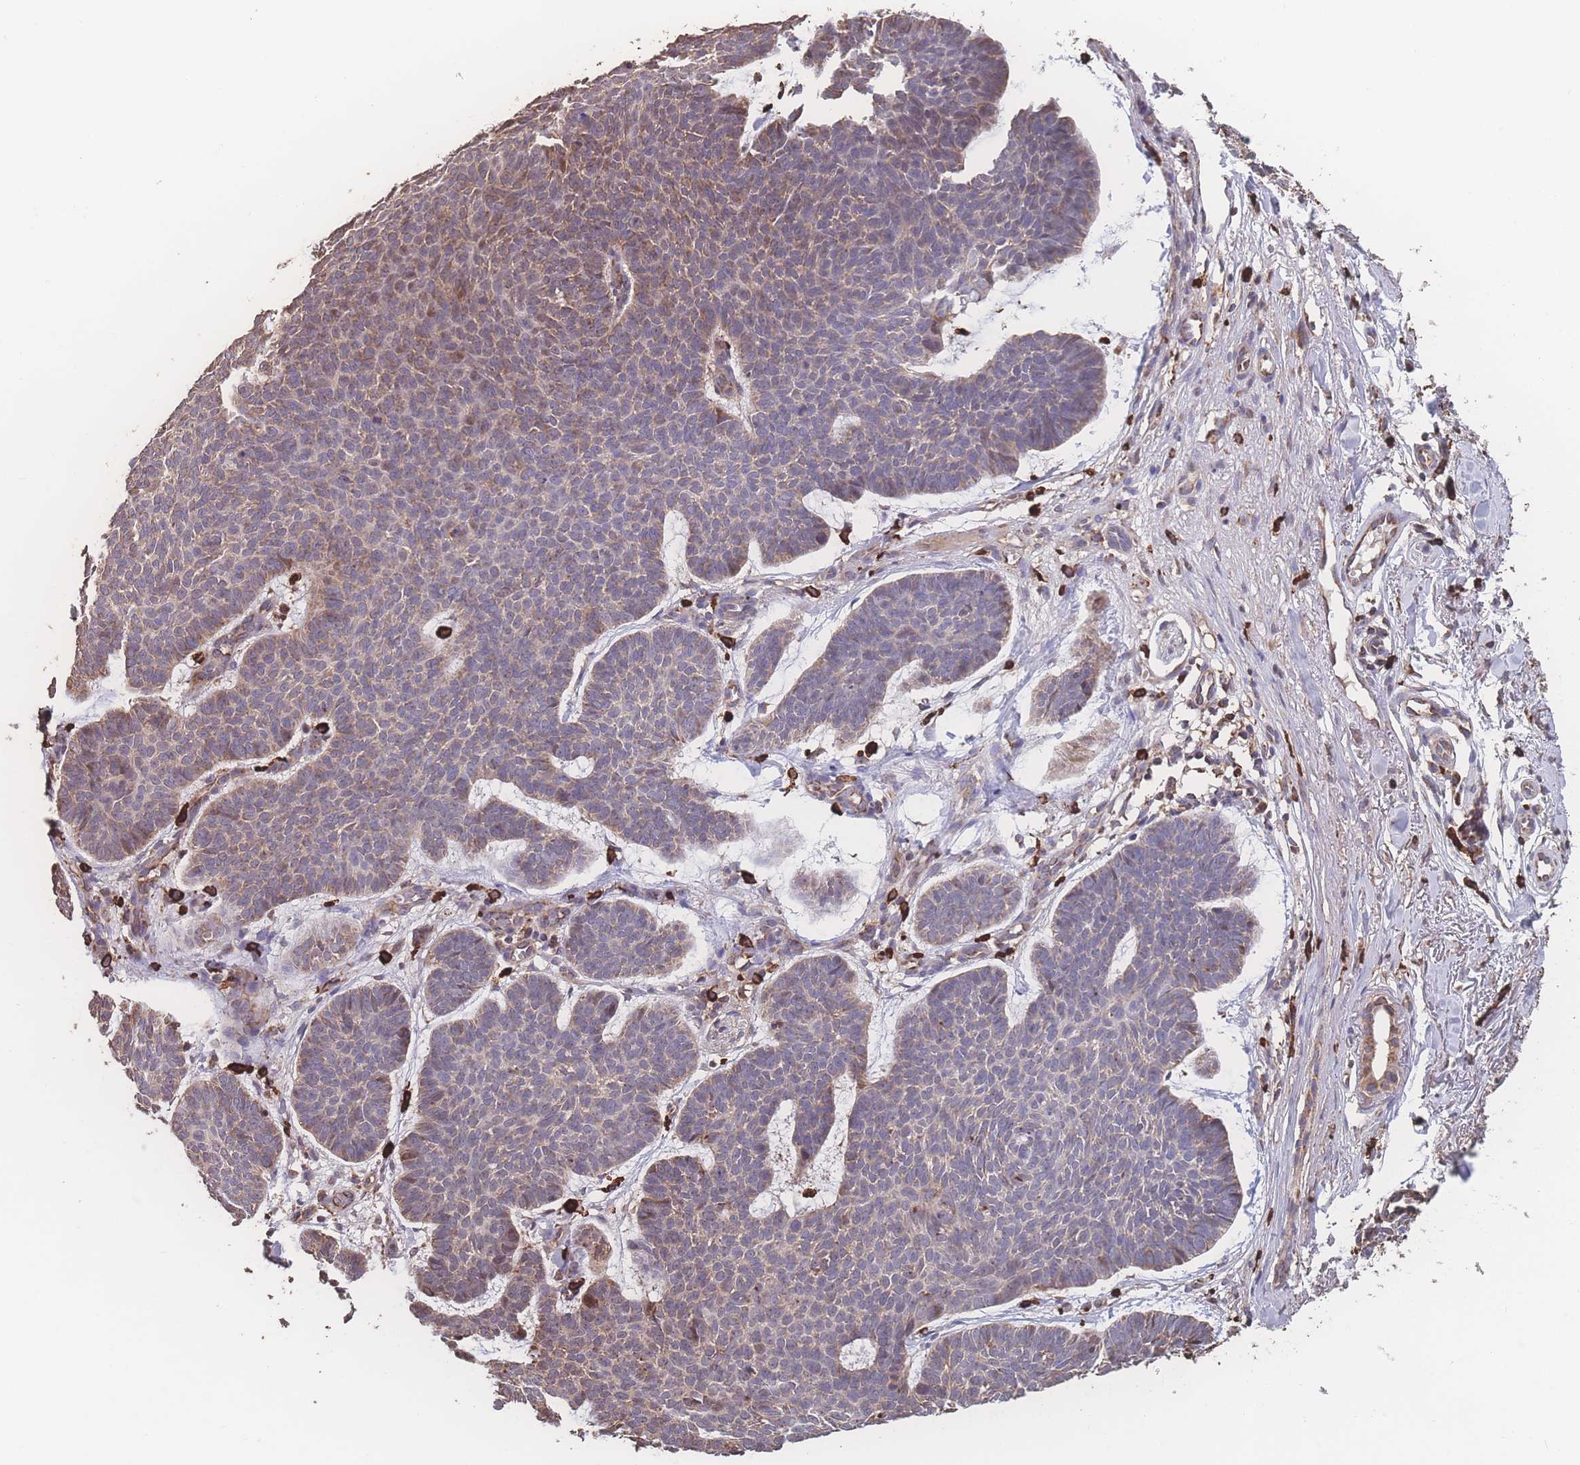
{"staining": {"intensity": "moderate", "quantity": "<25%", "location": "cytoplasmic/membranous"}, "tissue": "skin cancer", "cell_type": "Tumor cells", "image_type": "cancer", "snomed": [{"axis": "morphology", "description": "Basal cell carcinoma"}, {"axis": "topography", "description": "Skin"}], "caption": "Skin cancer stained for a protein displays moderate cytoplasmic/membranous positivity in tumor cells. The protein is shown in brown color, while the nuclei are stained blue.", "gene": "SGSM3", "patient": {"sex": "female", "age": 74}}